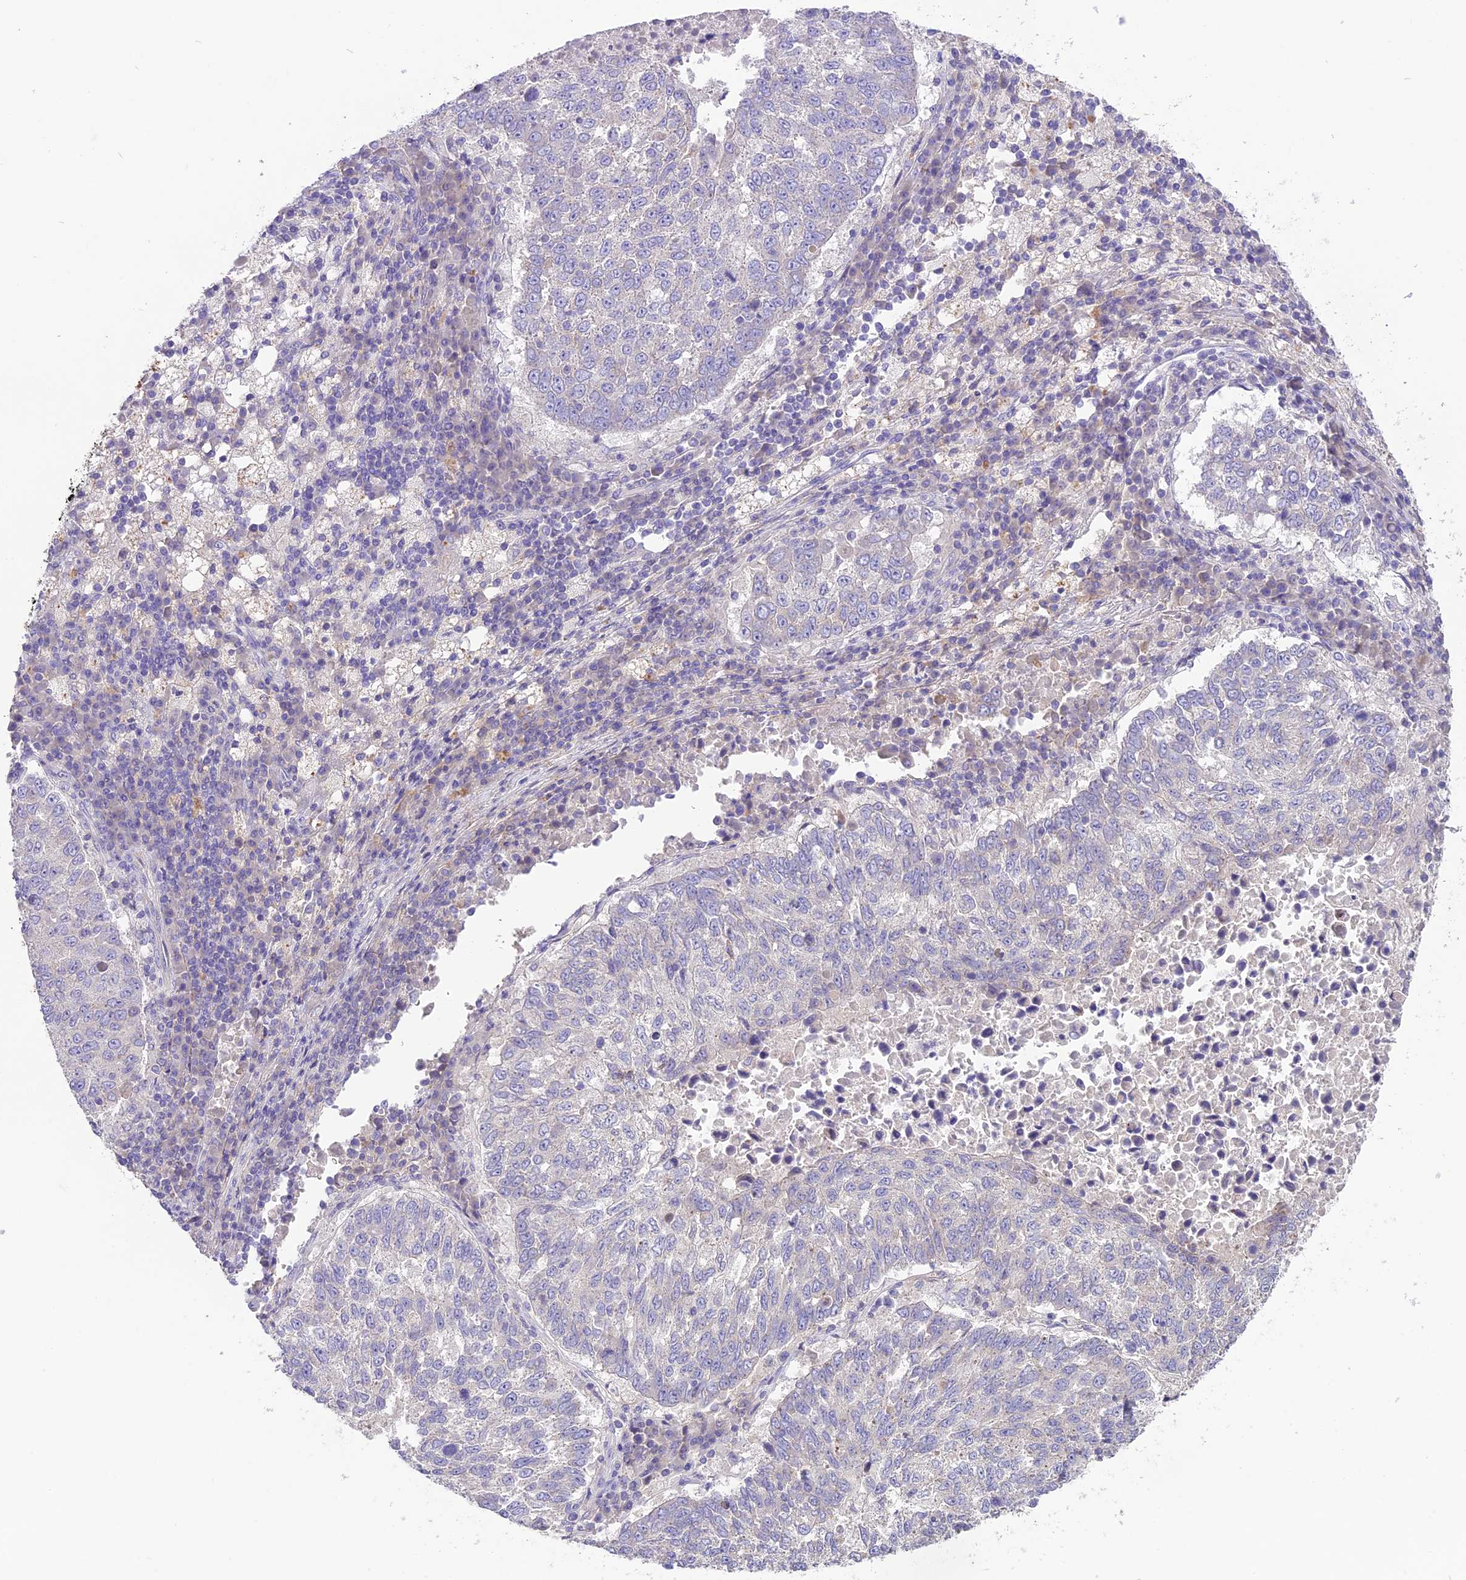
{"staining": {"intensity": "negative", "quantity": "none", "location": "none"}, "tissue": "lung cancer", "cell_type": "Tumor cells", "image_type": "cancer", "snomed": [{"axis": "morphology", "description": "Squamous cell carcinoma, NOS"}, {"axis": "topography", "description": "Lung"}], "caption": "The photomicrograph shows no significant expression in tumor cells of lung cancer (squamous cell carcinoma).", "gene": "CD99L2", "patient": {"sex": "male", "age": 73}}